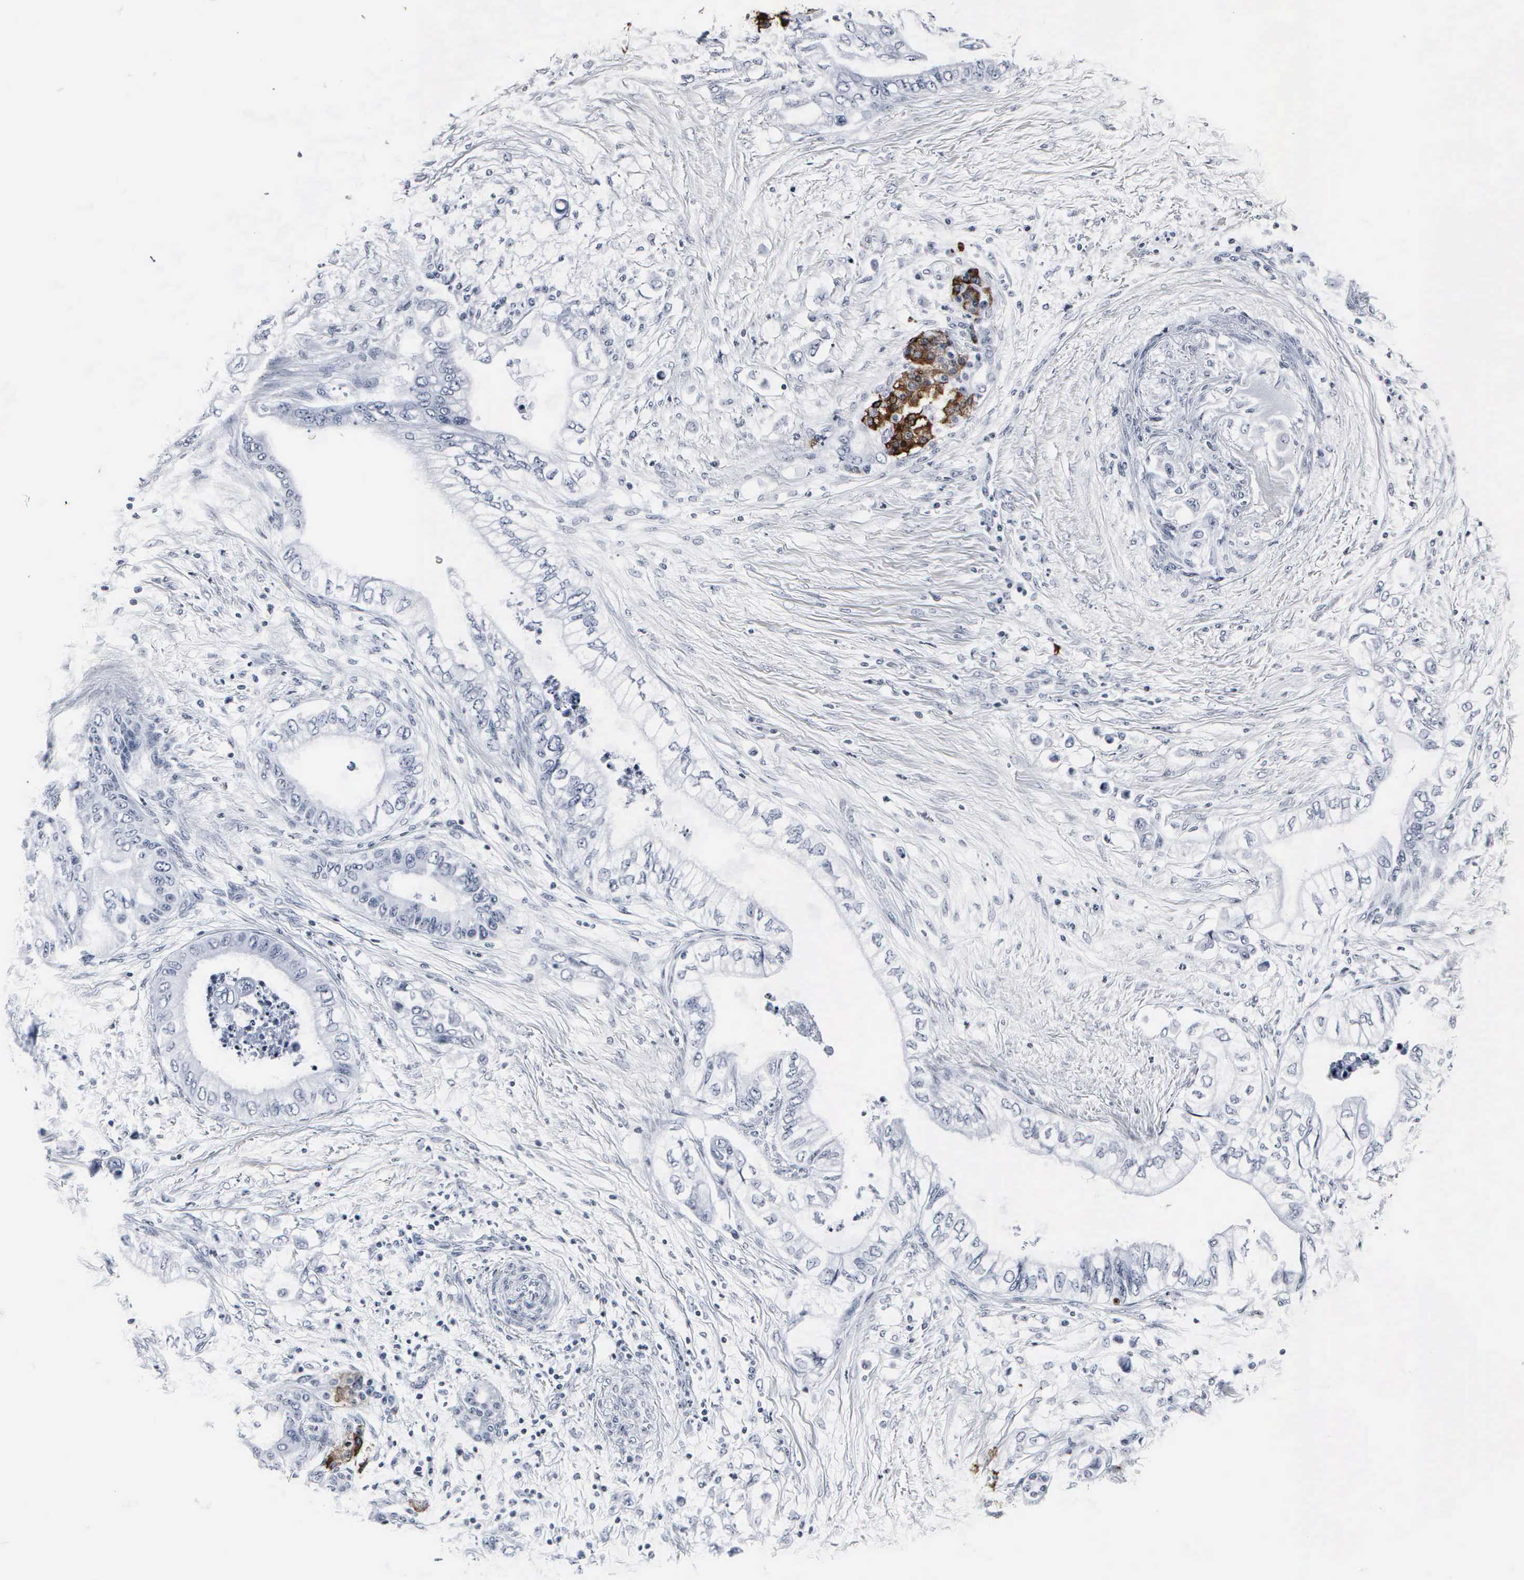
{"staining": {"intensity": "negative", "quantity": "none", "location": "none"}, "tissue": "pancreatic cancer", "cell_type": "Tumor cells", "image_type": "cancer", "snomed": [{"axis": "morphology", "description": "Adenocarcinoma, NOS"}, {"axis": "topography", "description": "Pancreas"}], "caption": "Image shows no significant protein expression in tumor cells of pancreatic cancer (adenocarcinoma).", "gene": "DGCR2", "patient": {"sex": "female", "age": 66}}